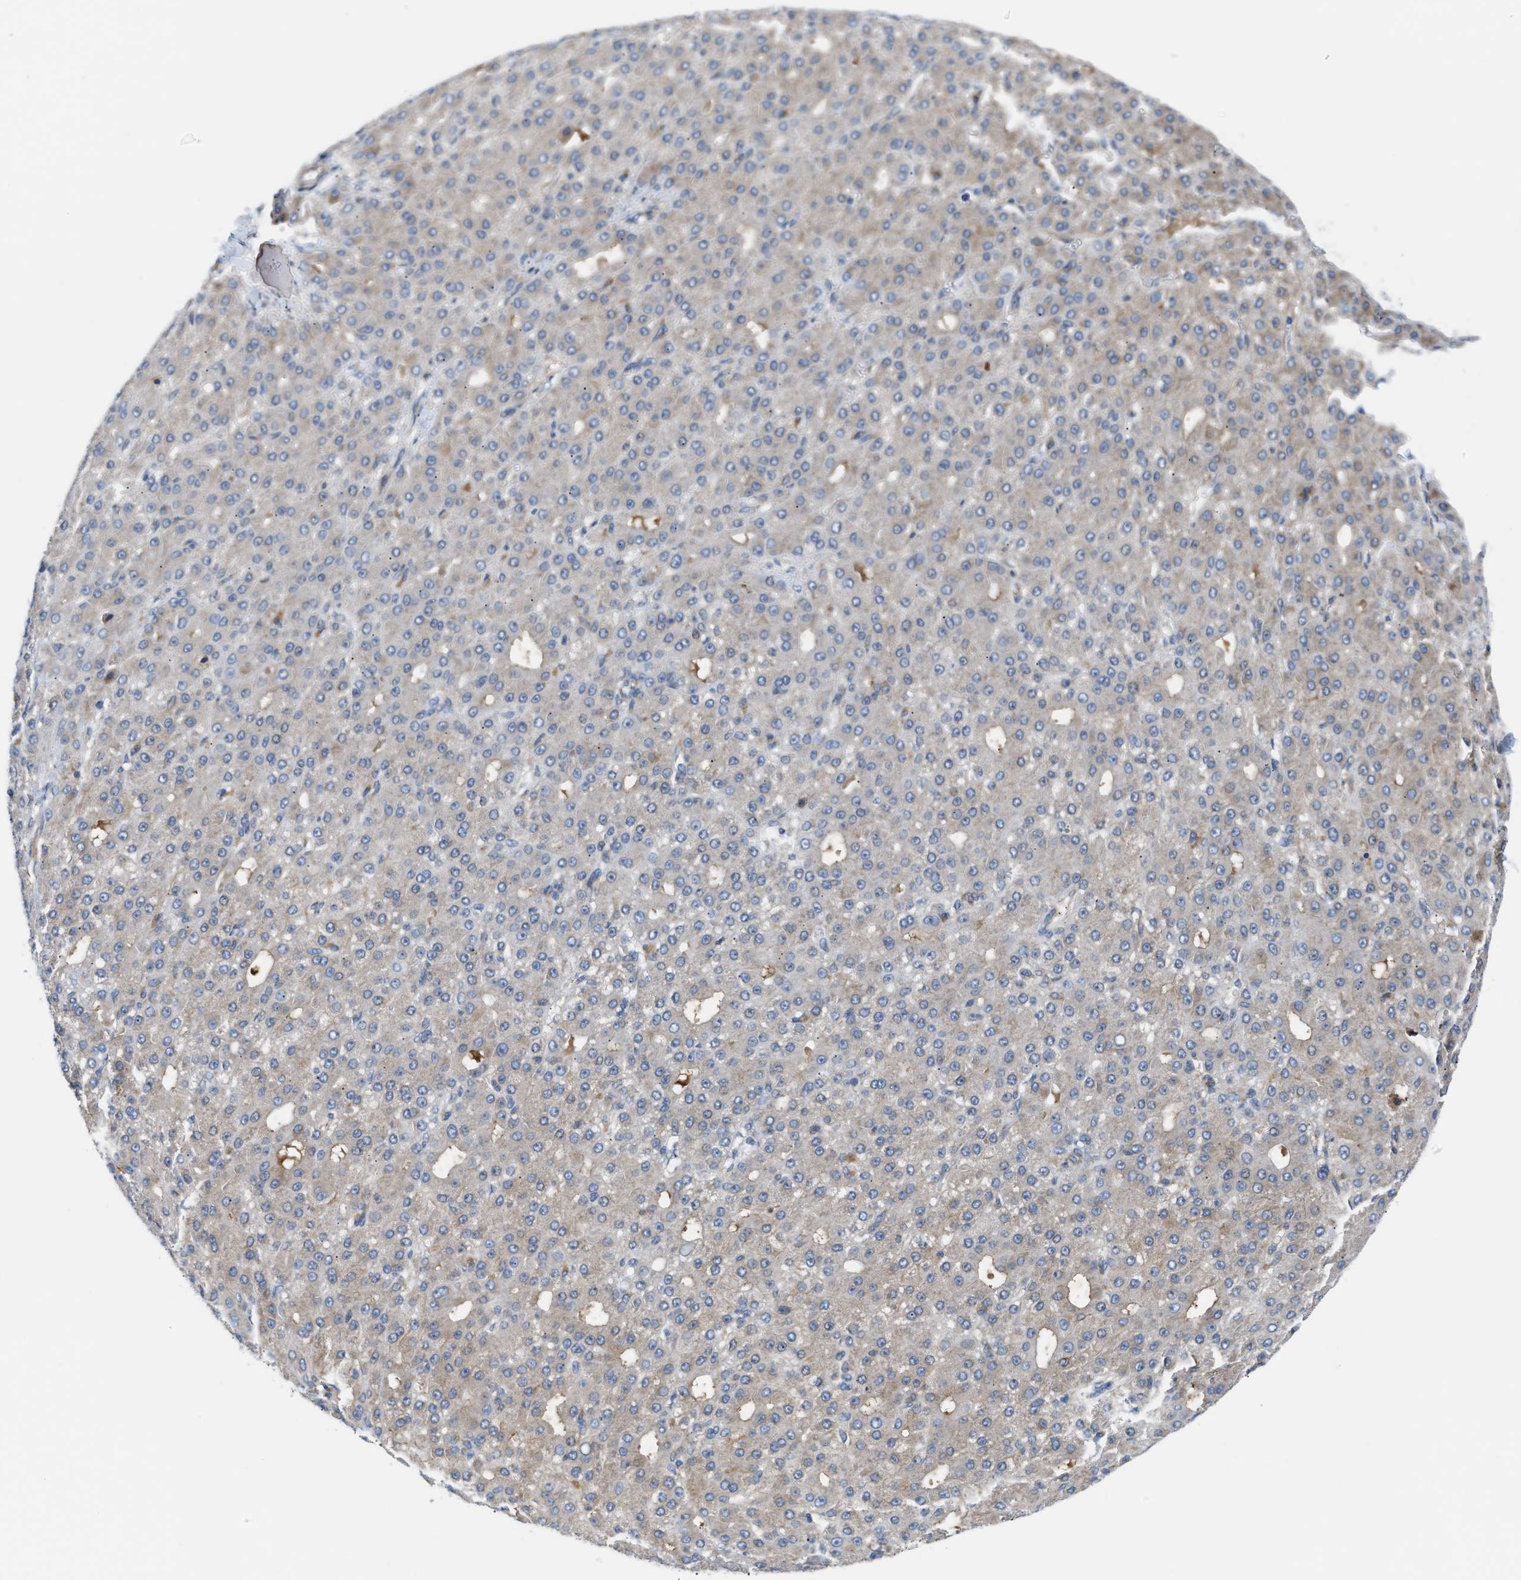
{"staining": {"intensity": "weak", "quantity": ">75%", "location": "cytoplasmic/membranous"}, "tissue": "liver cancer", "cell_type": "Tumor cells", "image_type": "cancer", "snomed": [{"axis": "morphology", "description": "Carcinoma, Hepatocellular, NOS"}, {"axis": "topography", "description": "Liver"}], "caption": "Approximately >75% of tumor cells in human liver cancer (hepatocellular carcinoma) reveal weak cytoplasmic/membranous protein expression as visualized by brown immunohistochemical staining.", "gene": "TFPI", "patient": {"sex": "male", "age": 67}}